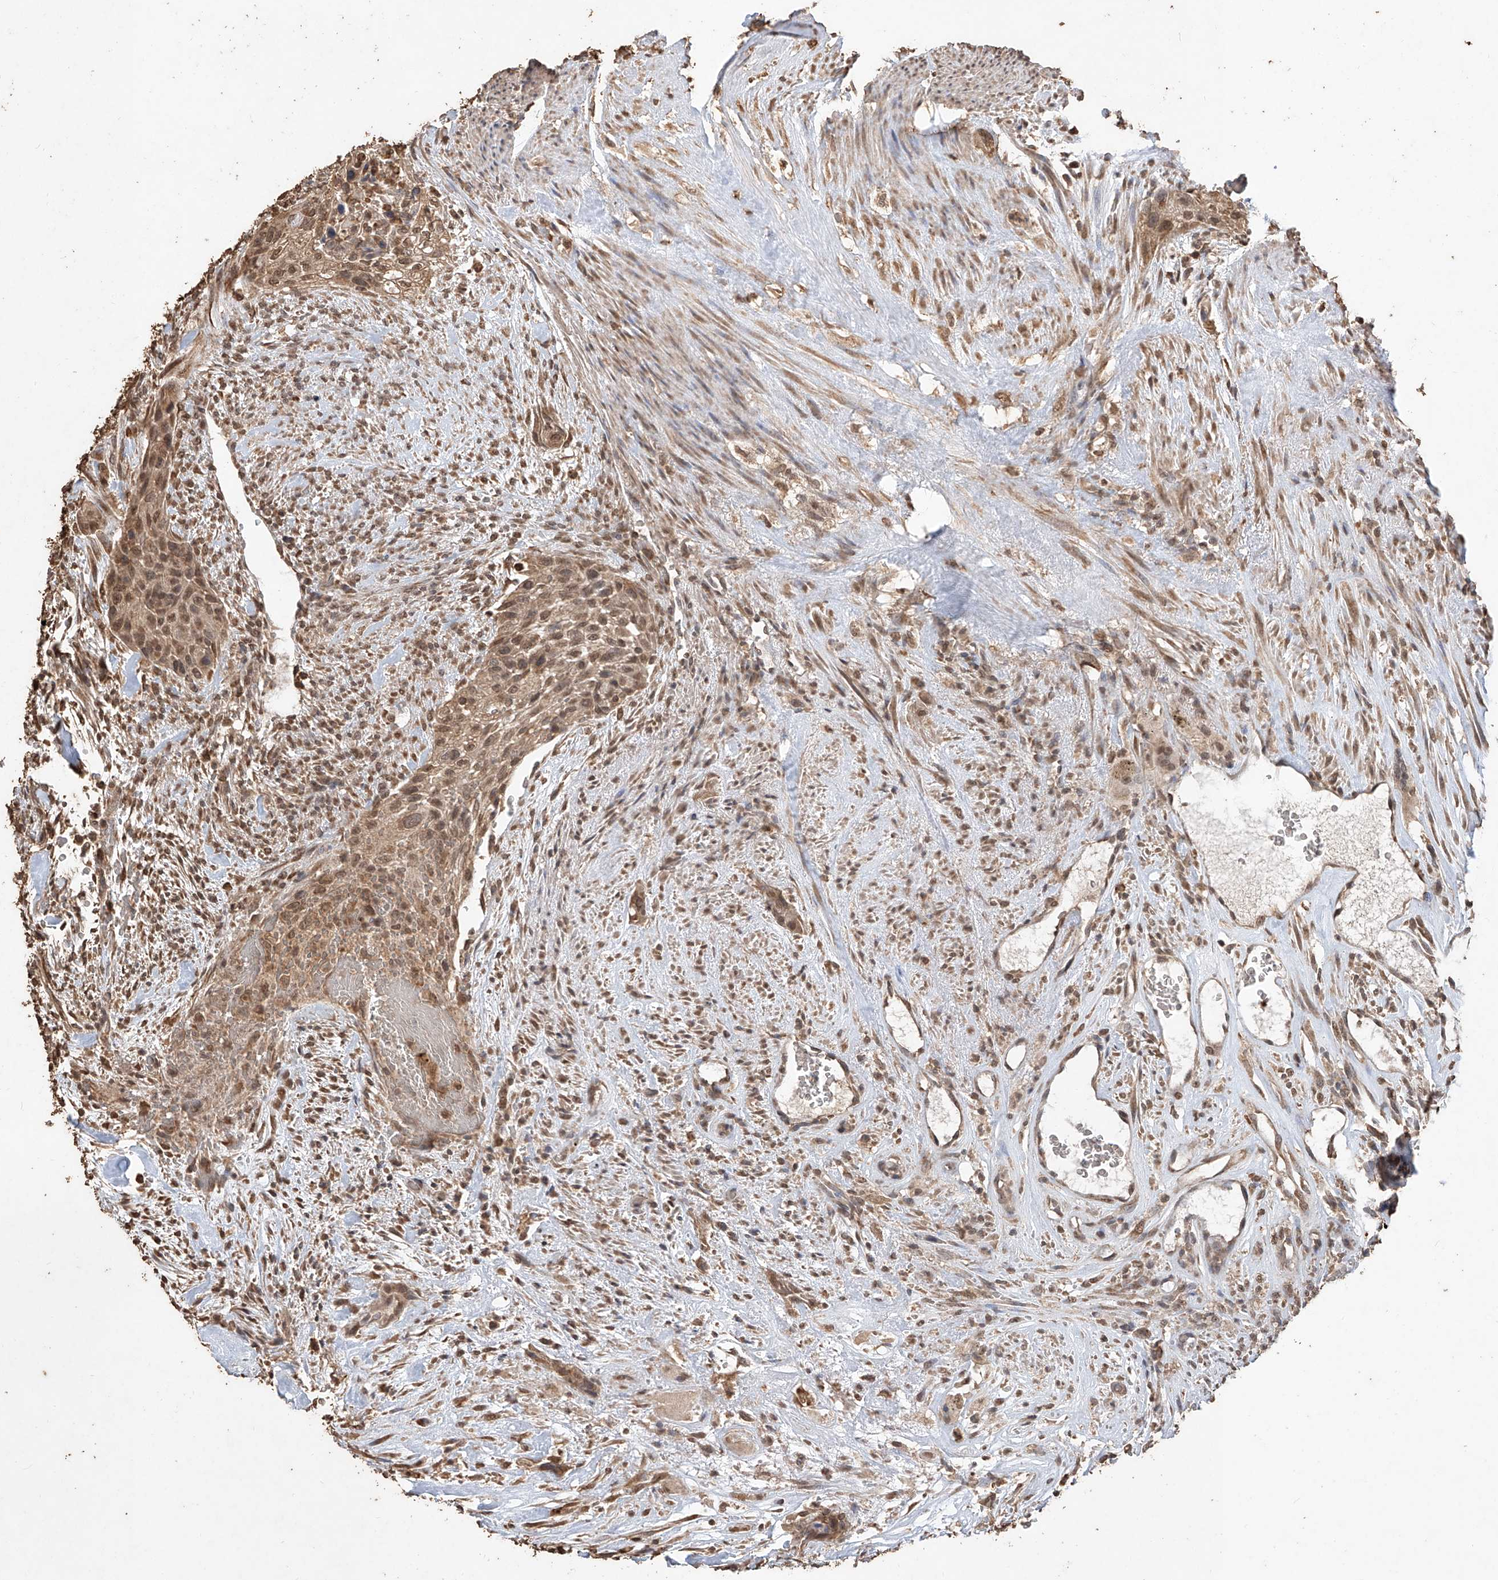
{"staining": {"intensity": "moderate", "quantity": ">75%", "location": "cytoplasmic/membranous,nuclear"}, "tissue": "urothelial cancer", "cell_type": "Tumor cells", "image_type": "cancer", "snomed": [{"axis": "morphology", "description": "Urothelial carcinoma, High grade"}, {"axis": "topography", "description": "Urinary bladder"}], "caption": "A photomicrograph showing moderate cytoplasmic/membranous and nuclear staining in about >75% of tumor cells in urothelial cancer, as visualized by brown immunohistochemical staining.", "gene": "ELOVL1", "patient": {"sex": "male", "age": 35}}